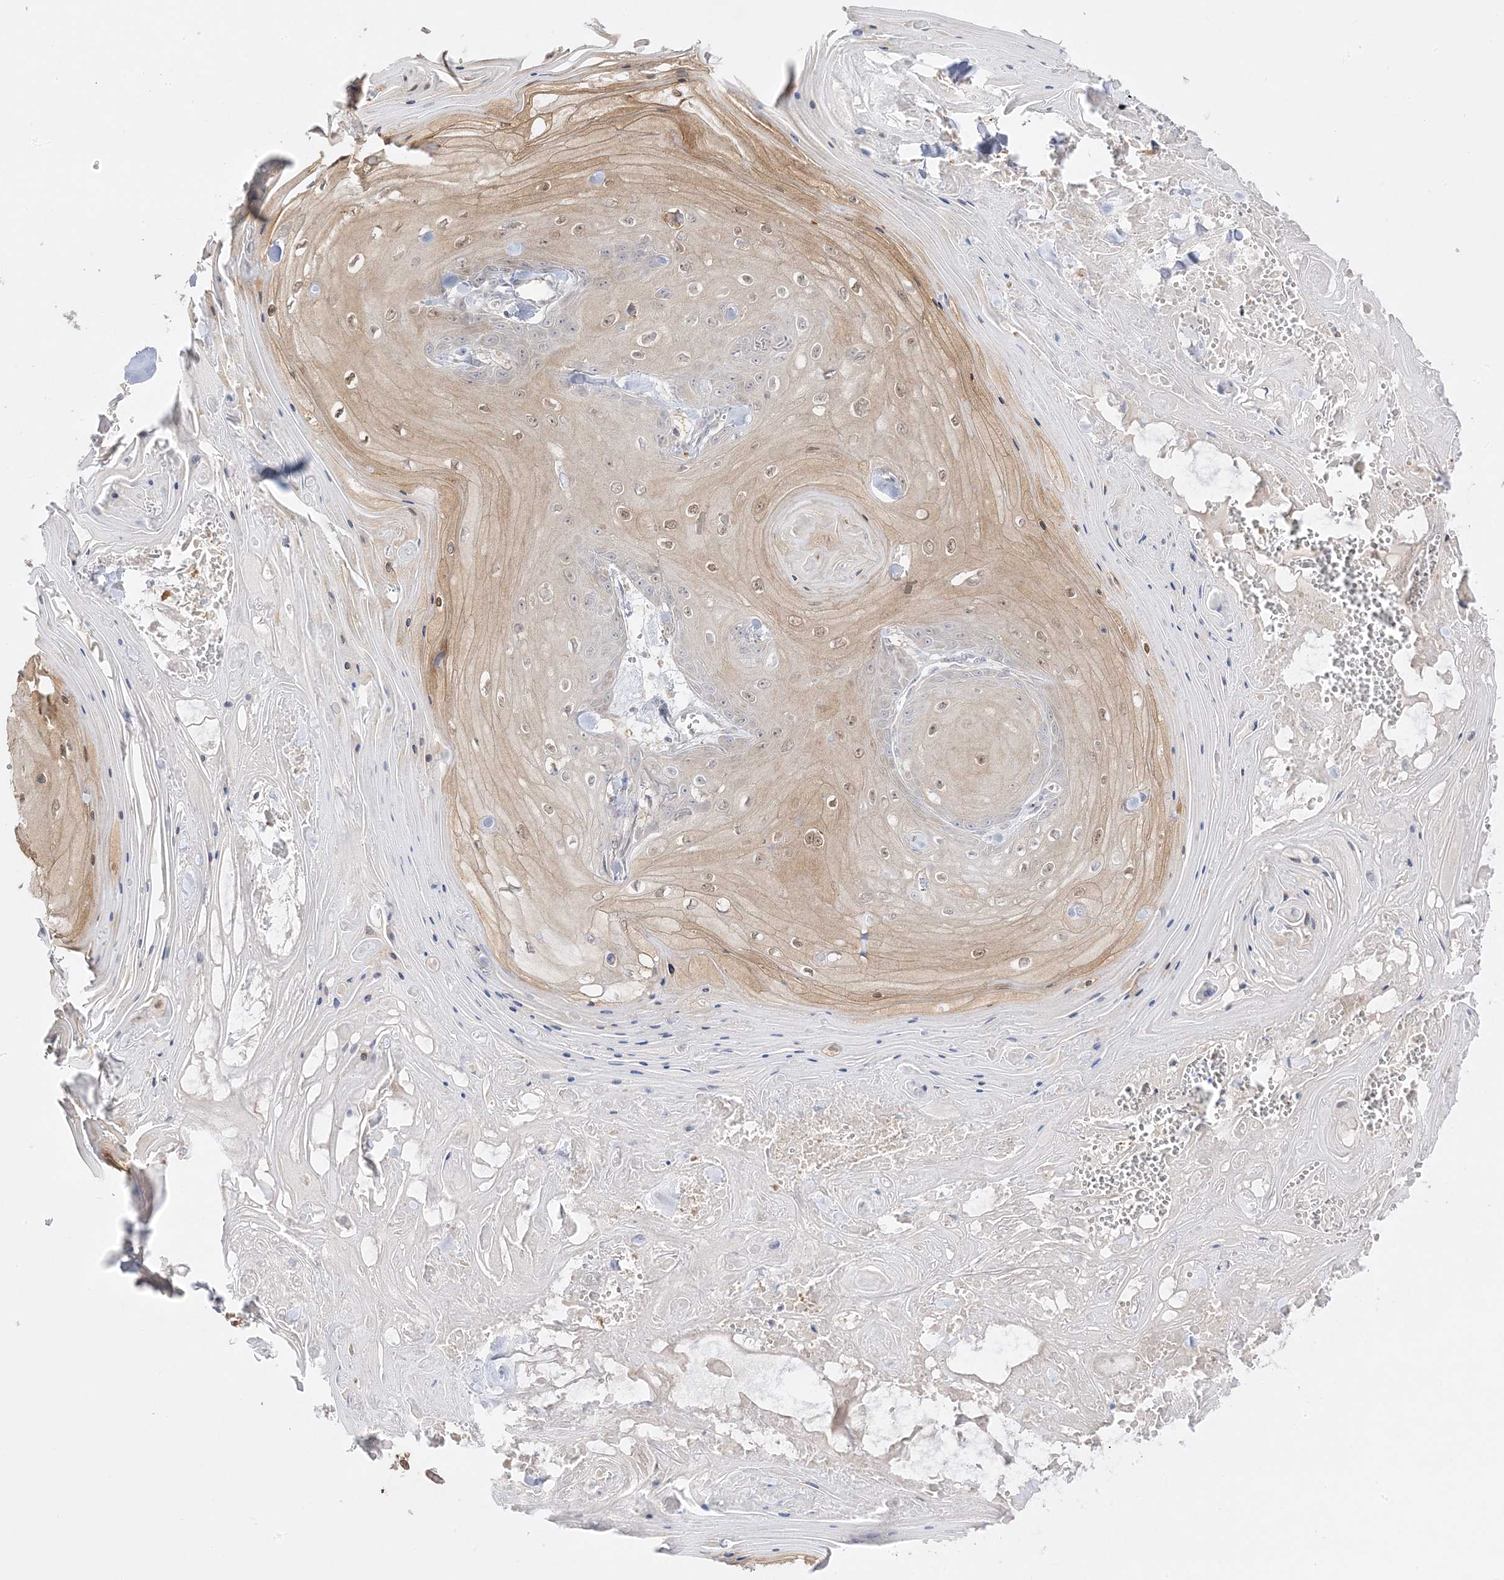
{"staining": {"intensity": "negative", "quantity": "none", "location": "none"}, "tissue": "skin cancer", "cell_type": "Tumor cells", "image_type": "cancer", "snomed": [{"axis": "morphology", "description": "Squamous cell carcinoma, NOS"}, {"axis": "topography", "description": "Skin"}], "caption": "The photomicrograph exhibits no significant staining in tumor cells of squamous cell carcinoma (skin).", "gene": "C2CD2", "patient": {"sex": "male", "age": 74}}